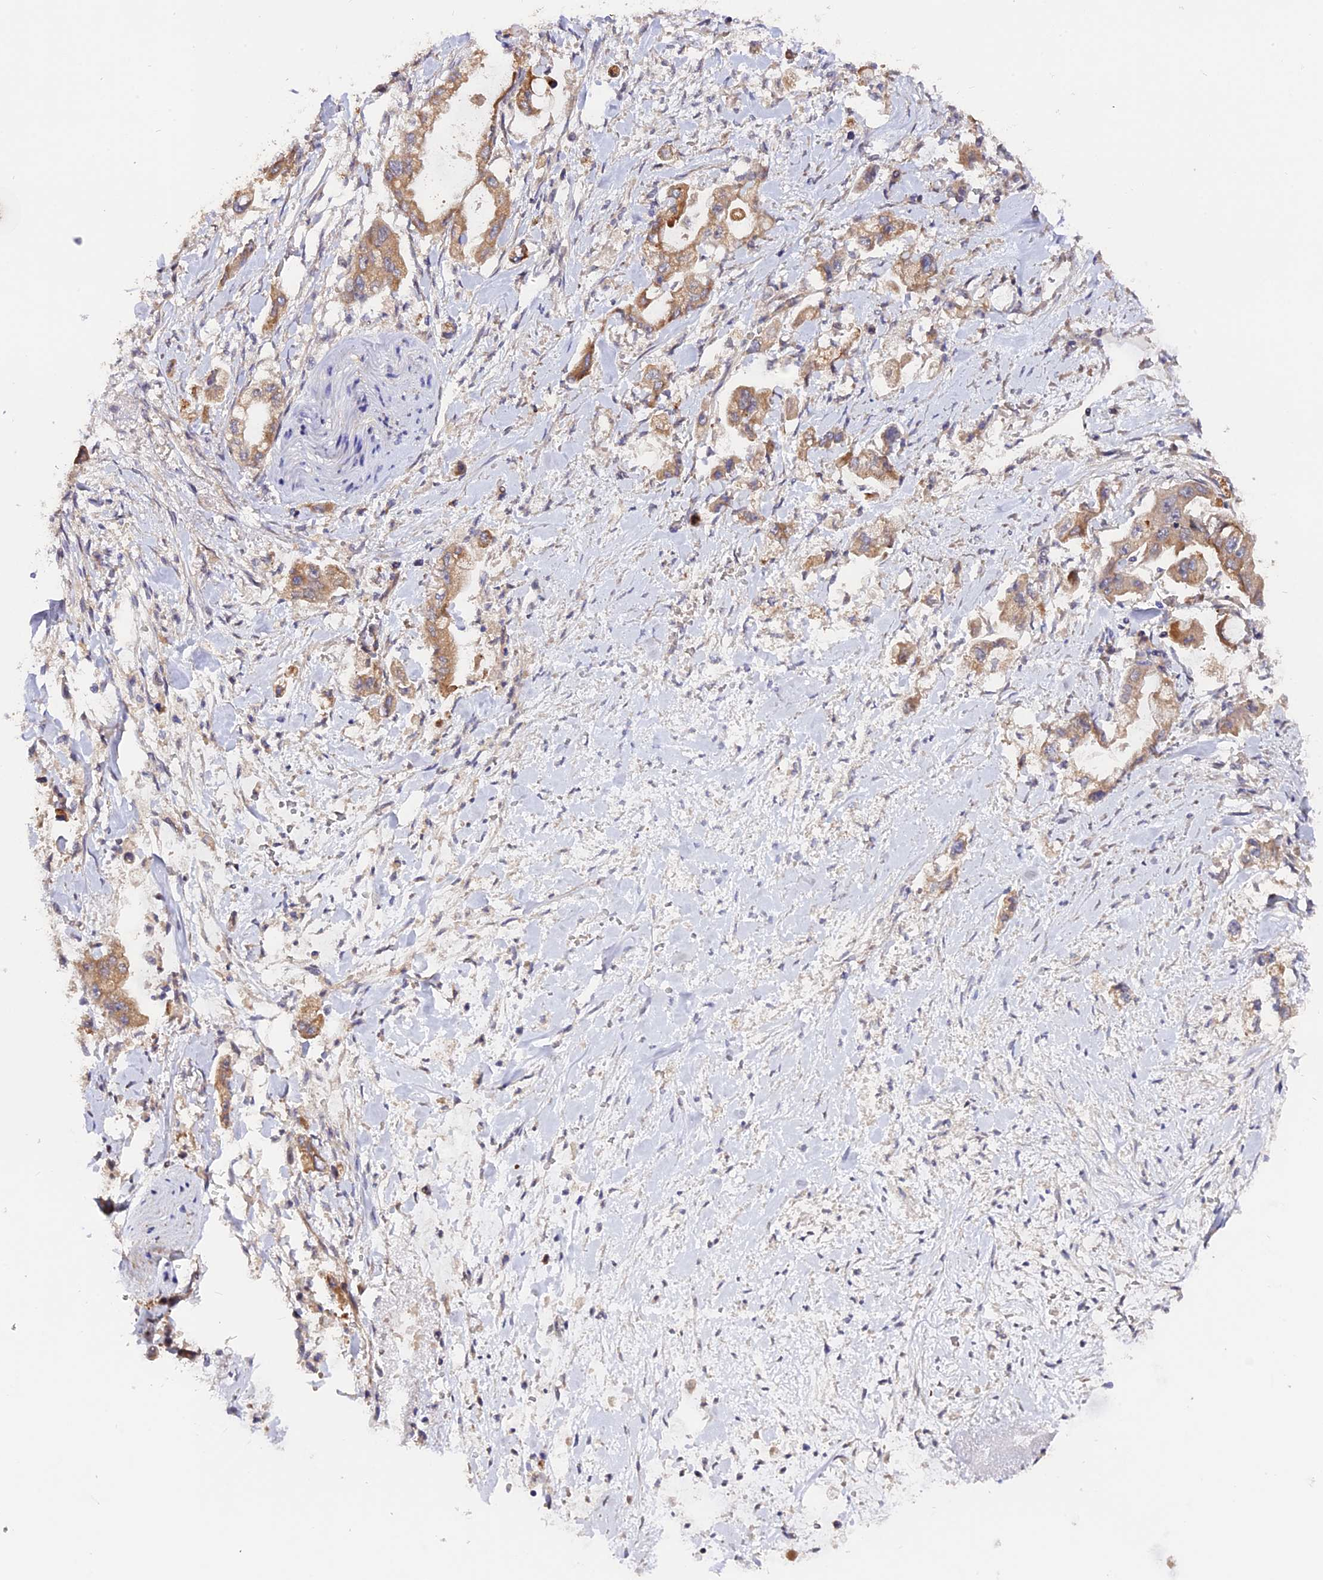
{"staining": {"intensity": "moderate", "quantity": ">75%", "location": "cytoplasmic/membranous"}, "tissue": "stomach cancer", "cell_type": "Tumor cells", "image_type": "cancer", "snomed": [{"axis": "morphology", "description": "Adenocarcinoma, NOS"}, {"axis": "topography", "description": "Stomach"}], "caption": "Stomach cancer stained for a protein (brown) displays moderate cytoplasmic/membranous positive expression in approximately >75% of tumor cells.", "gene": "TRMT1", "patient": {"sex": "male", "age": 62}}